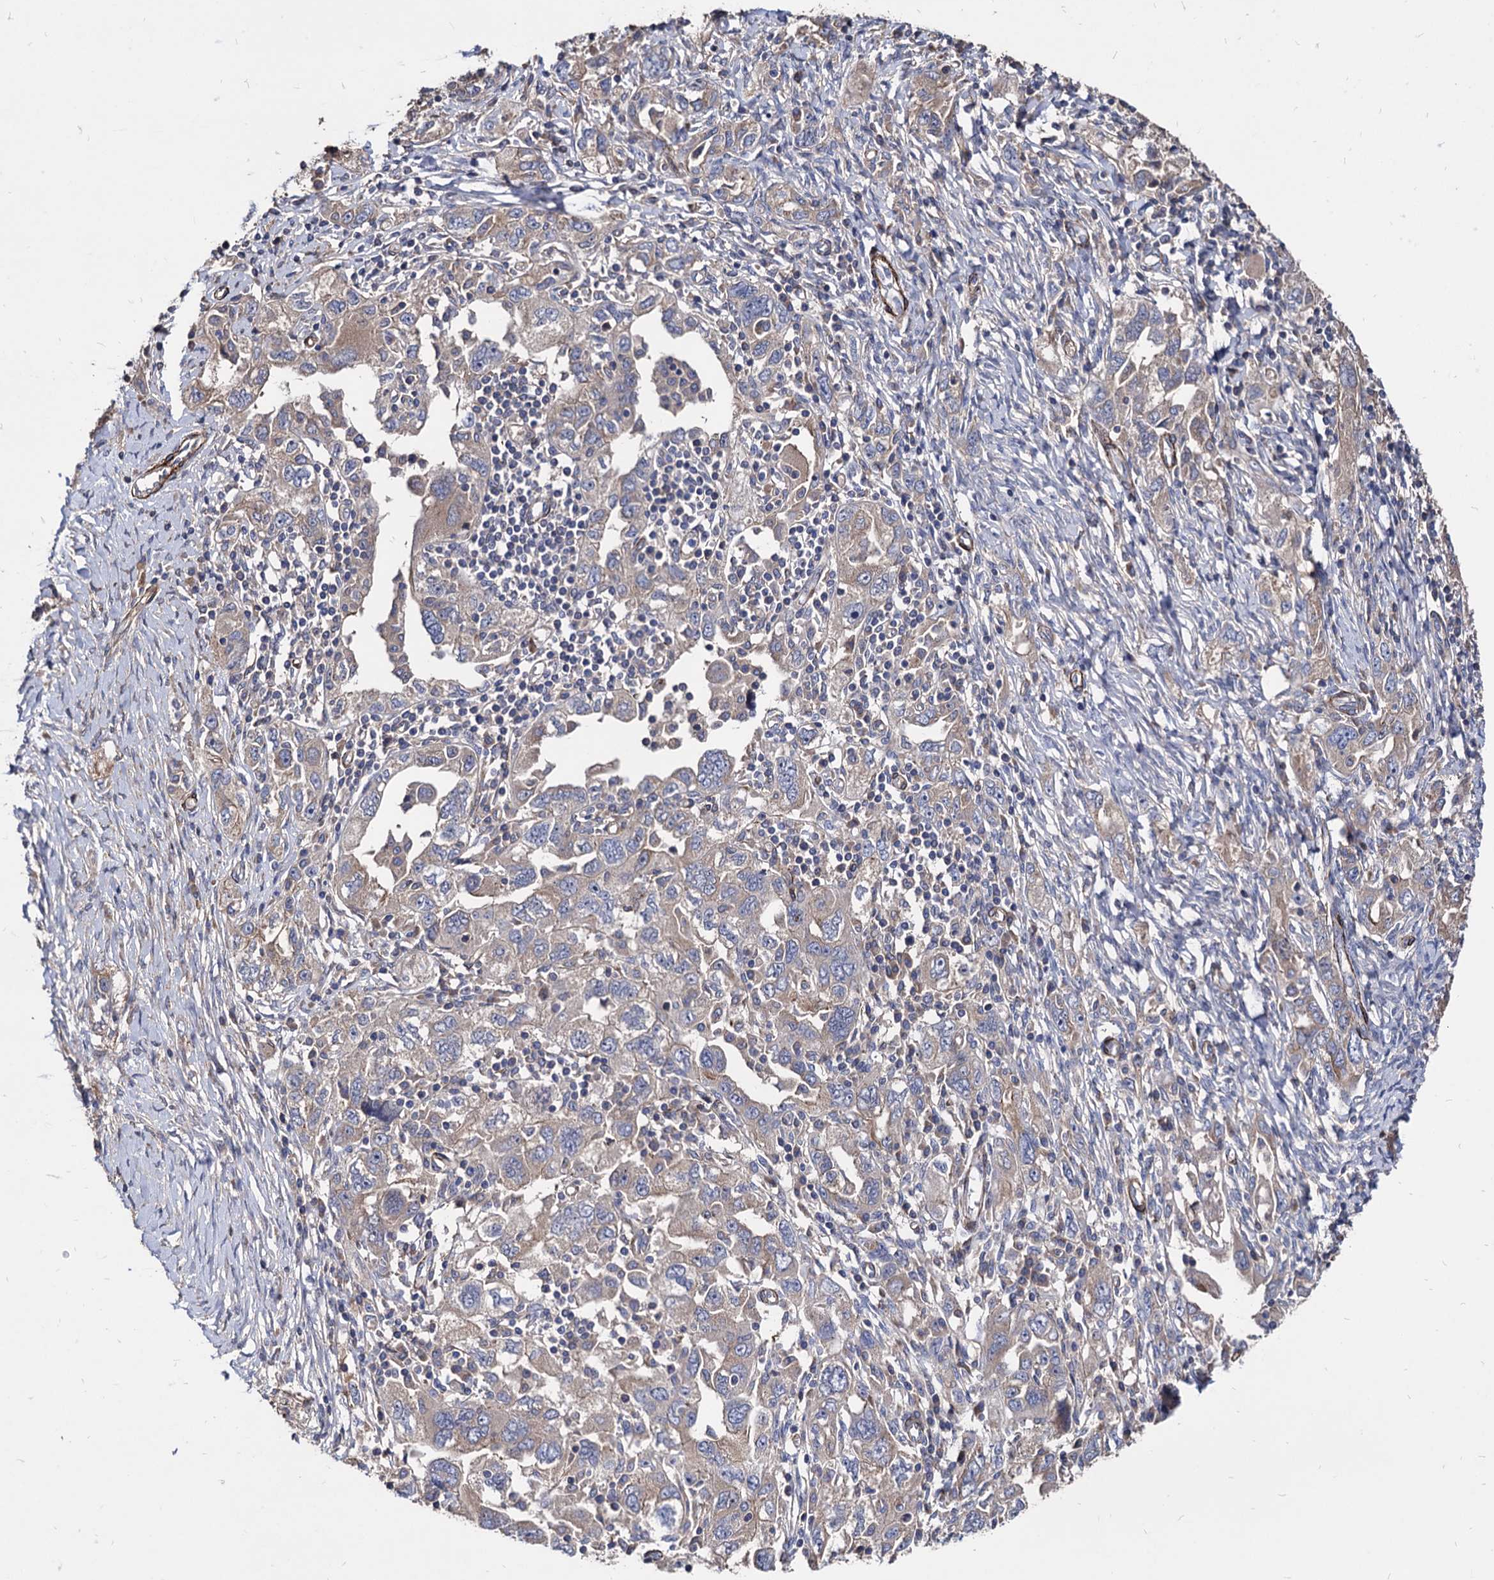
{"staining": {"intensity": "weak", "quantity": "25%-75%", "location": "cytoplasmic/membranous"}, "tissue": "ovarian cancer", "cell_type": "Tumor cells", "image_type": "cancer", "snomed": [{"axis": "morphology", "description": "Carcinoma, NOS"}, {"axis": "morphology", "description": "Cystadenocarcinoma, serous, NOS"}, {"axis": "topography", "description": "Ovary"}], "caption": "Tumor cells demonstrate low levels of weak cytoplasmic/membranous staining in approximately 25%-75% of cells in human ovarian carcinoma.", "gene": "WDR11", "patient": {"sex": "female", "age": 69}}